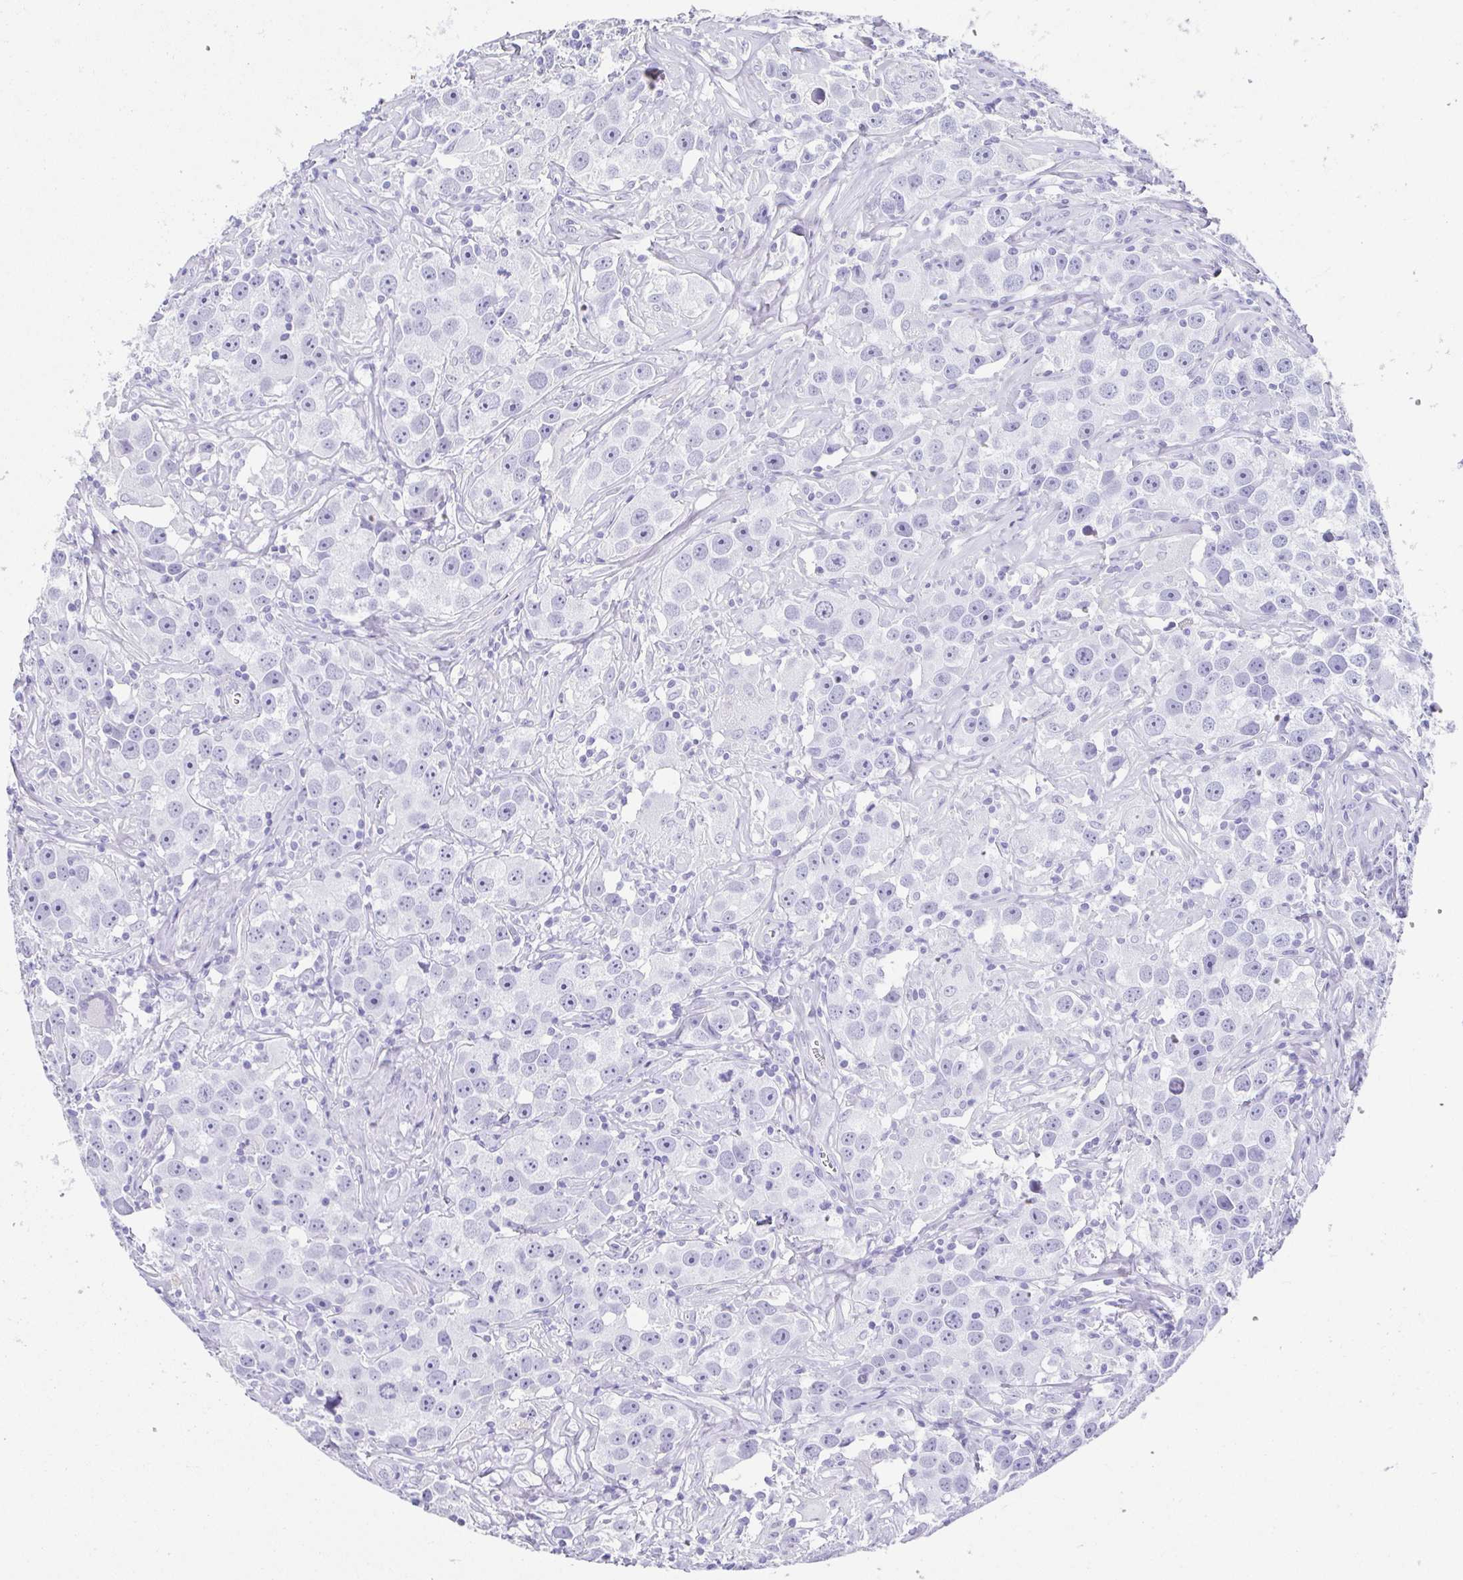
{"staining": {"intensity": "negative", "quantity": "none", "location": "none"}, "tissue": "testis cancer", "cell_type": "Tumor cells", "image_type": "cancer", "snomed": [{"axis": "morphology", "description": "Seminoma, NOS"}, {"axis": "topography", "description": "Testis"}], "caption": "An image of human testis cancer (seminoma) is negative for staining in tumor cells.", "gene": "ESX1", "patient": {"sex": "male", "age": 49}}